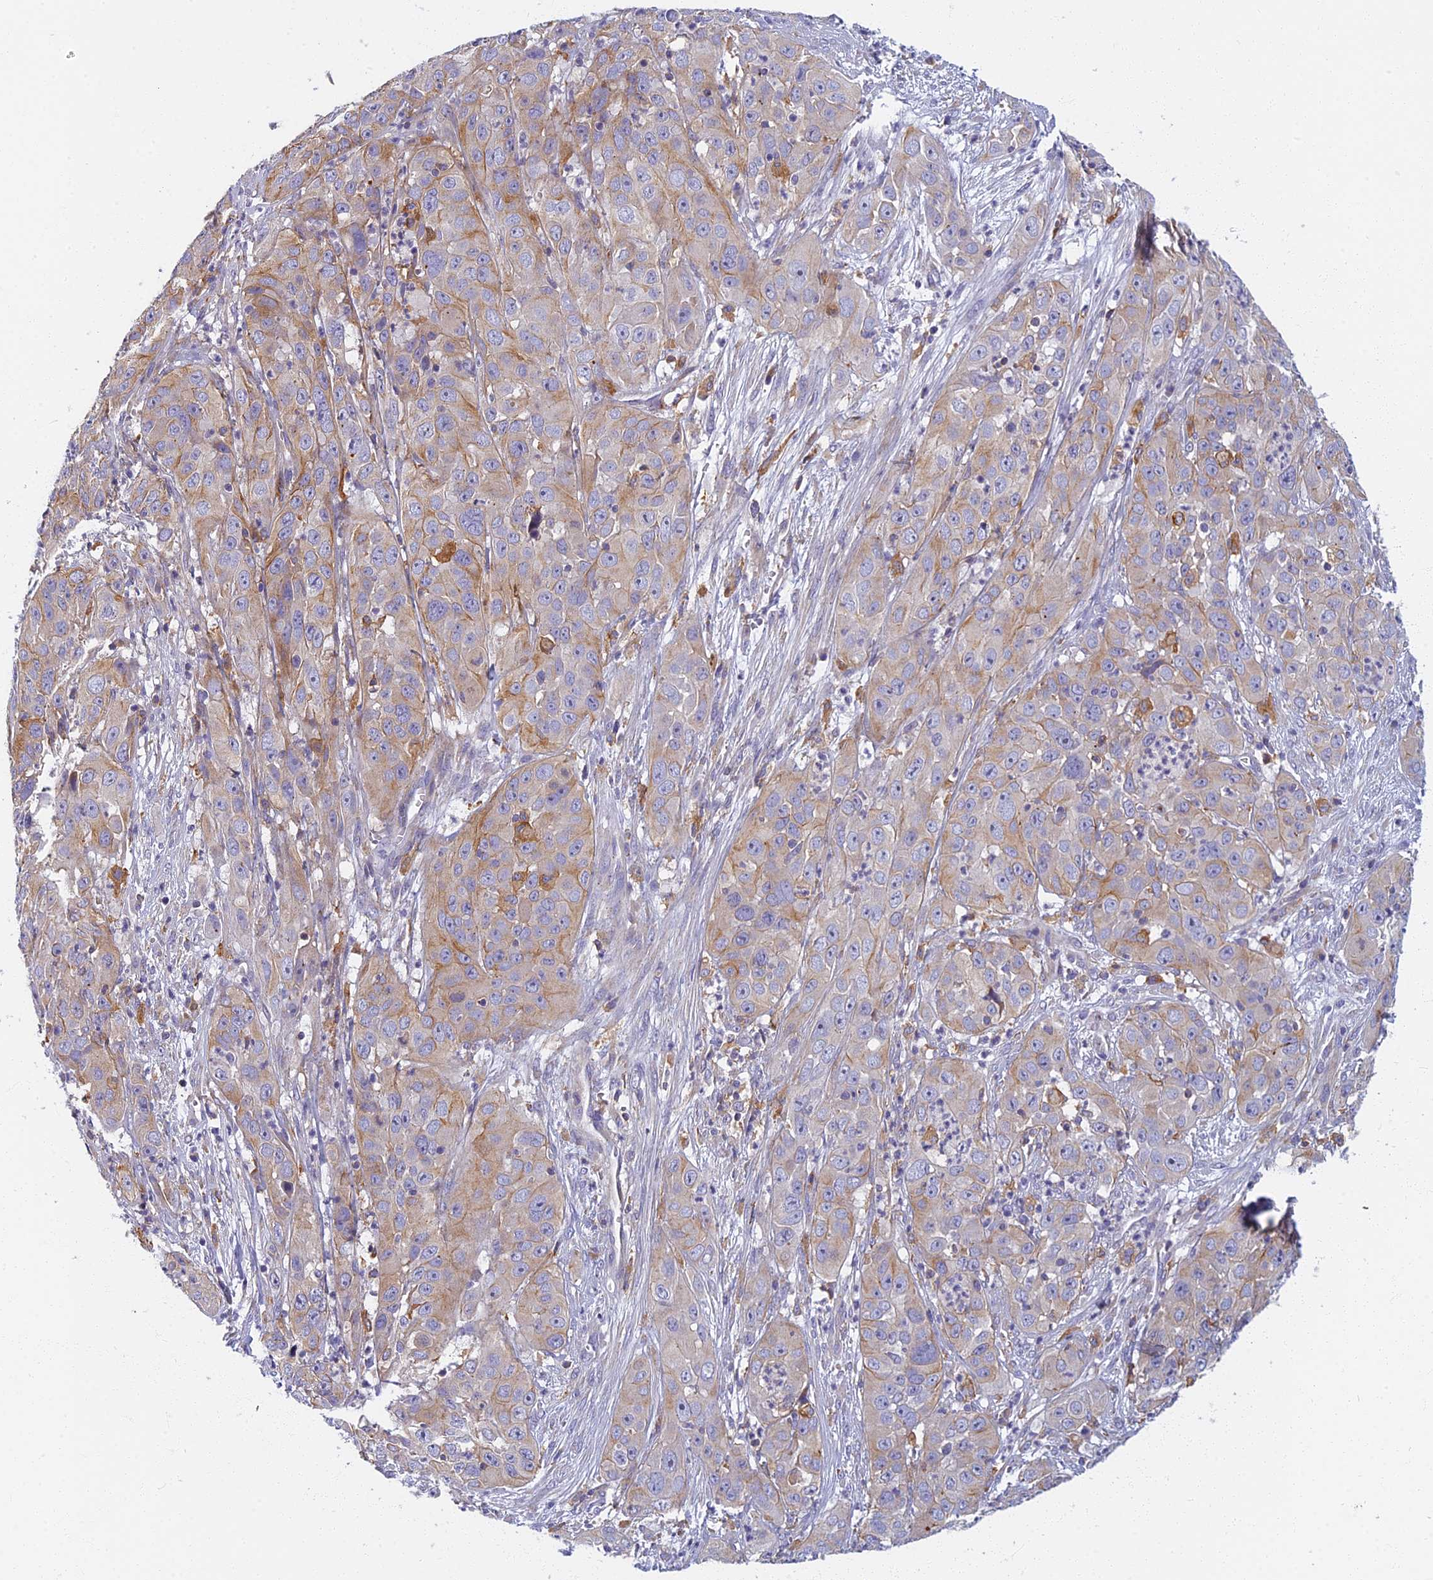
{"staining": {"intensity": "moderate", "quantity": "<25%", "location": "cytoplasmic/membranous"}, "tissue": "cervical cancer", "cell_type": "Tumor cells", "image_type": "cancer", "snomed": [{"axis": "morphology", "description": "Squamous cell carcinoma, NOS"}, {"axis": "topography", "description": "Cervix"}], "caption": "Immunohistochemical staining of human cervical cancer displays low levels of moderate cytoplasmic/membranous expression in about <25% of tumor cells. (brown staining indicates protein expression, while blue staining denotes nuclei).", "gene": "NOL10", "patient": {"sex": "female", "age": 32}}